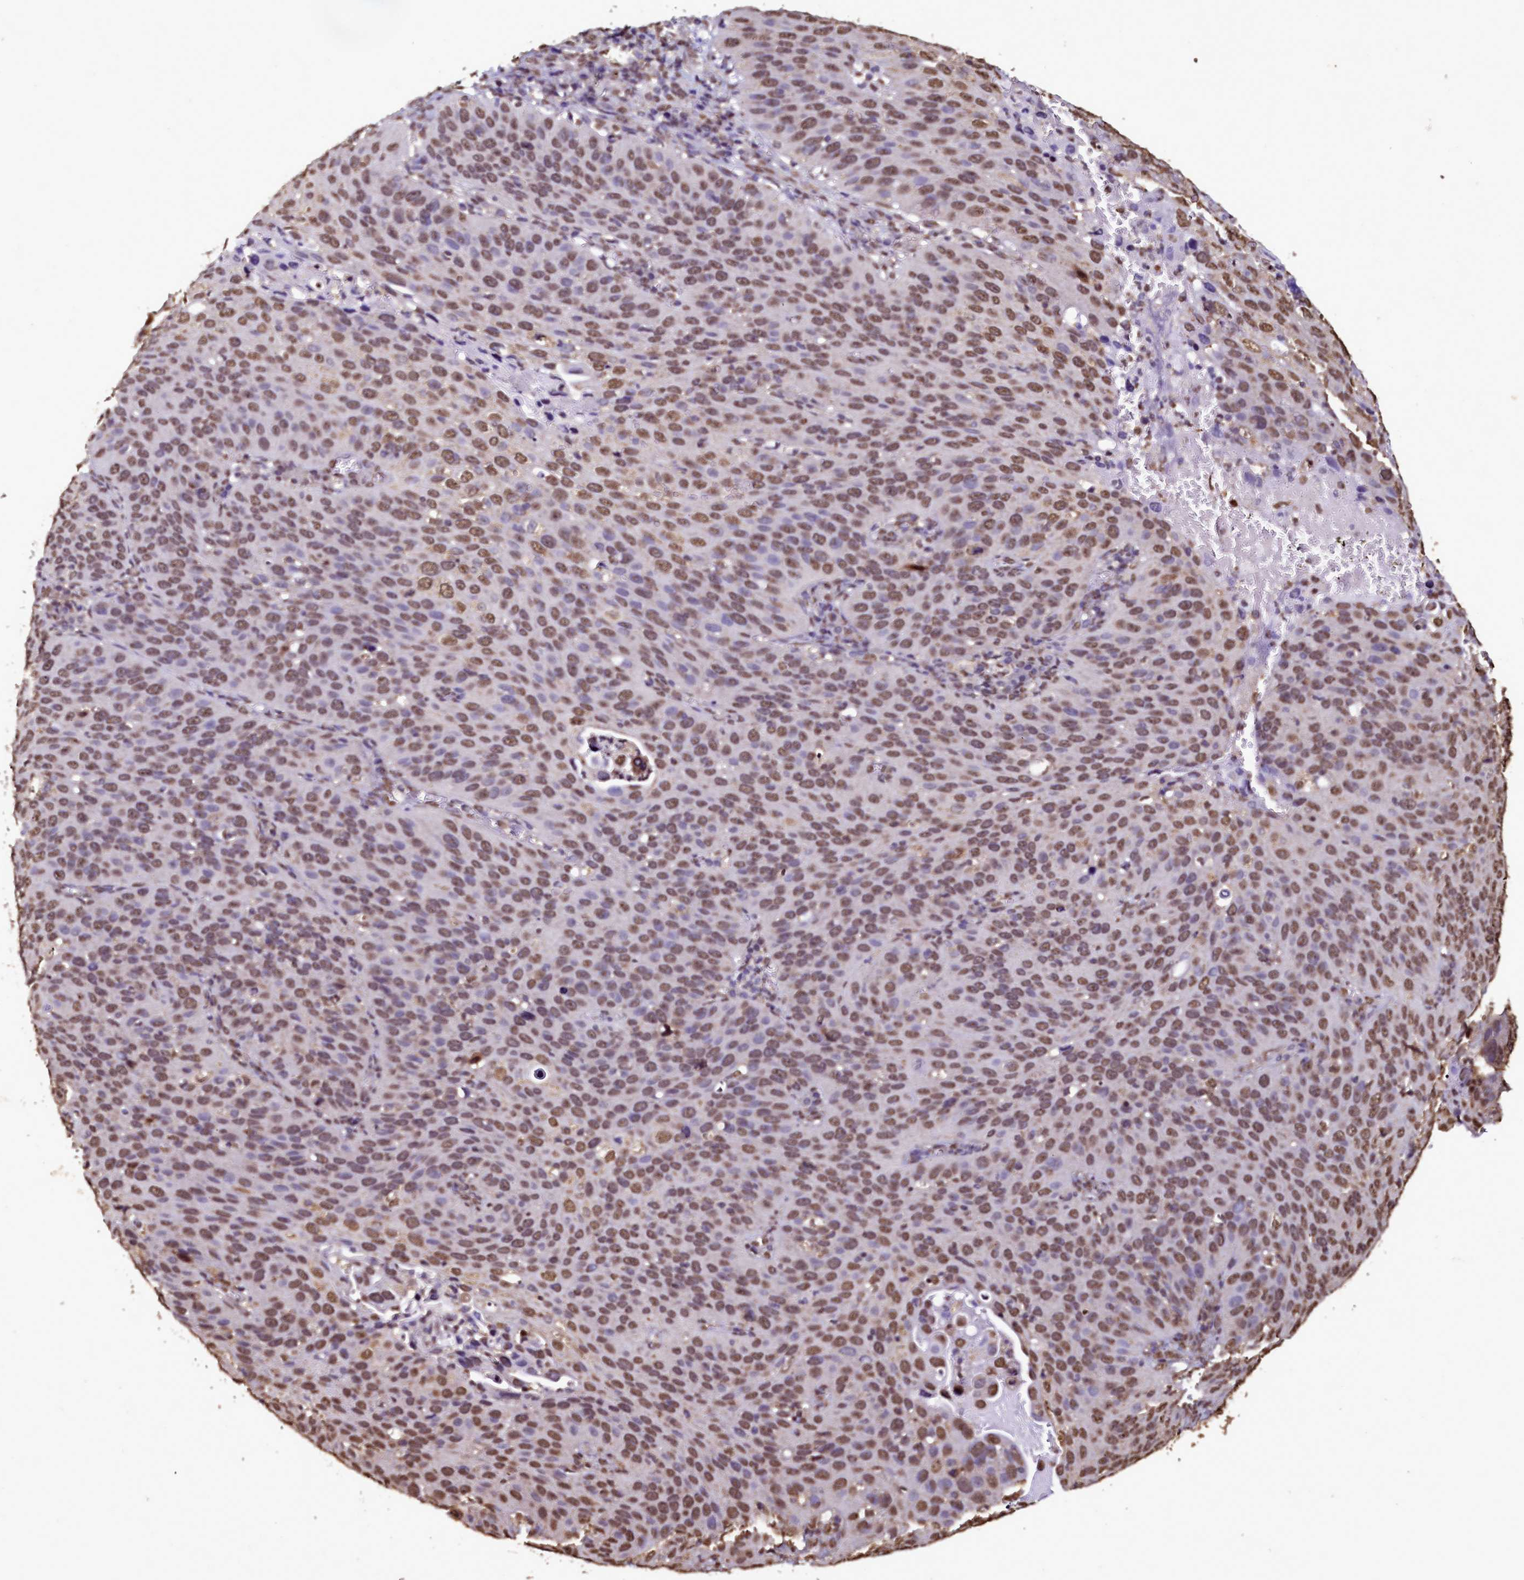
{"staining": {"intensity": "moderate", "quantity": ">75%", "location": "nuclear"}, "tissue": "cervical cancer", "cell_type": "Tumor cells", "image_type": "cancer", "snomed": [{"axis": "morphology", "description": "Squamous cell carcinoma, NOS"}, {"axis": "topography", "description": "Cervix"}], "caption": "A histopathology image of human cervical squamous cell carcinoma stained for a protein reveals moderate nuclear brown staining in tumor cells. (DAB IHC with brightfield microscopy, high magnification).", "gene": "TRIP6", "patient": {"sex": "female", "age": 36}}